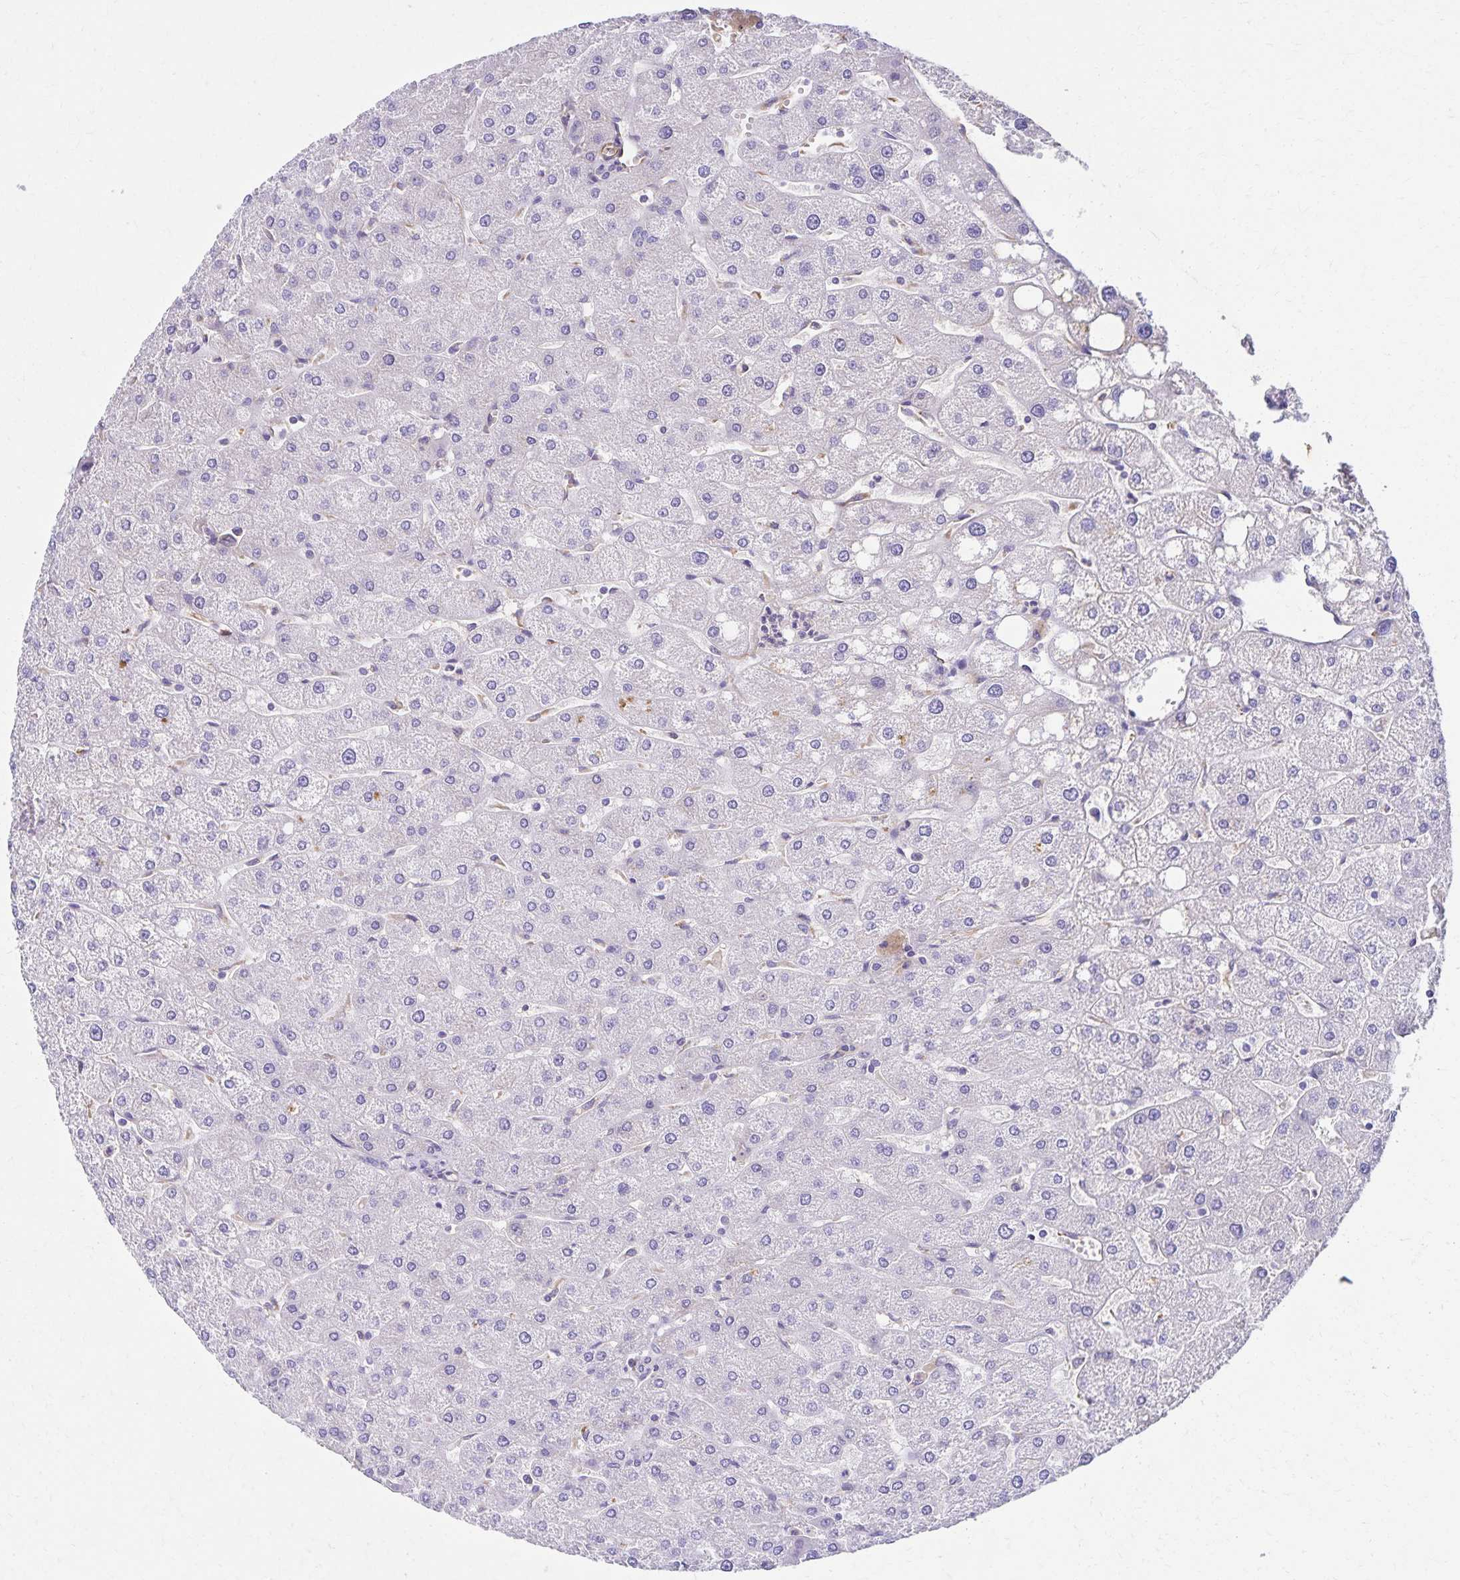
{"staining": {"intensity": "negative", "quantity": "none", "location": "none"}, "tissue": "liver", "cell_type": "Cholangiocytes", "image_type": "normal", "snomed": [{"axis": "morphology", "description": "Normal tissue, NOS"}, {"axis": "topography", "description": "Liver"}], "caption": "A high-resolution image shows immunohistochemistry staining of benign liver, which displays no significant expression in cholangiocytes.", "gene": "TRPV6", "patient": {"sex": "male", "age": 67}}